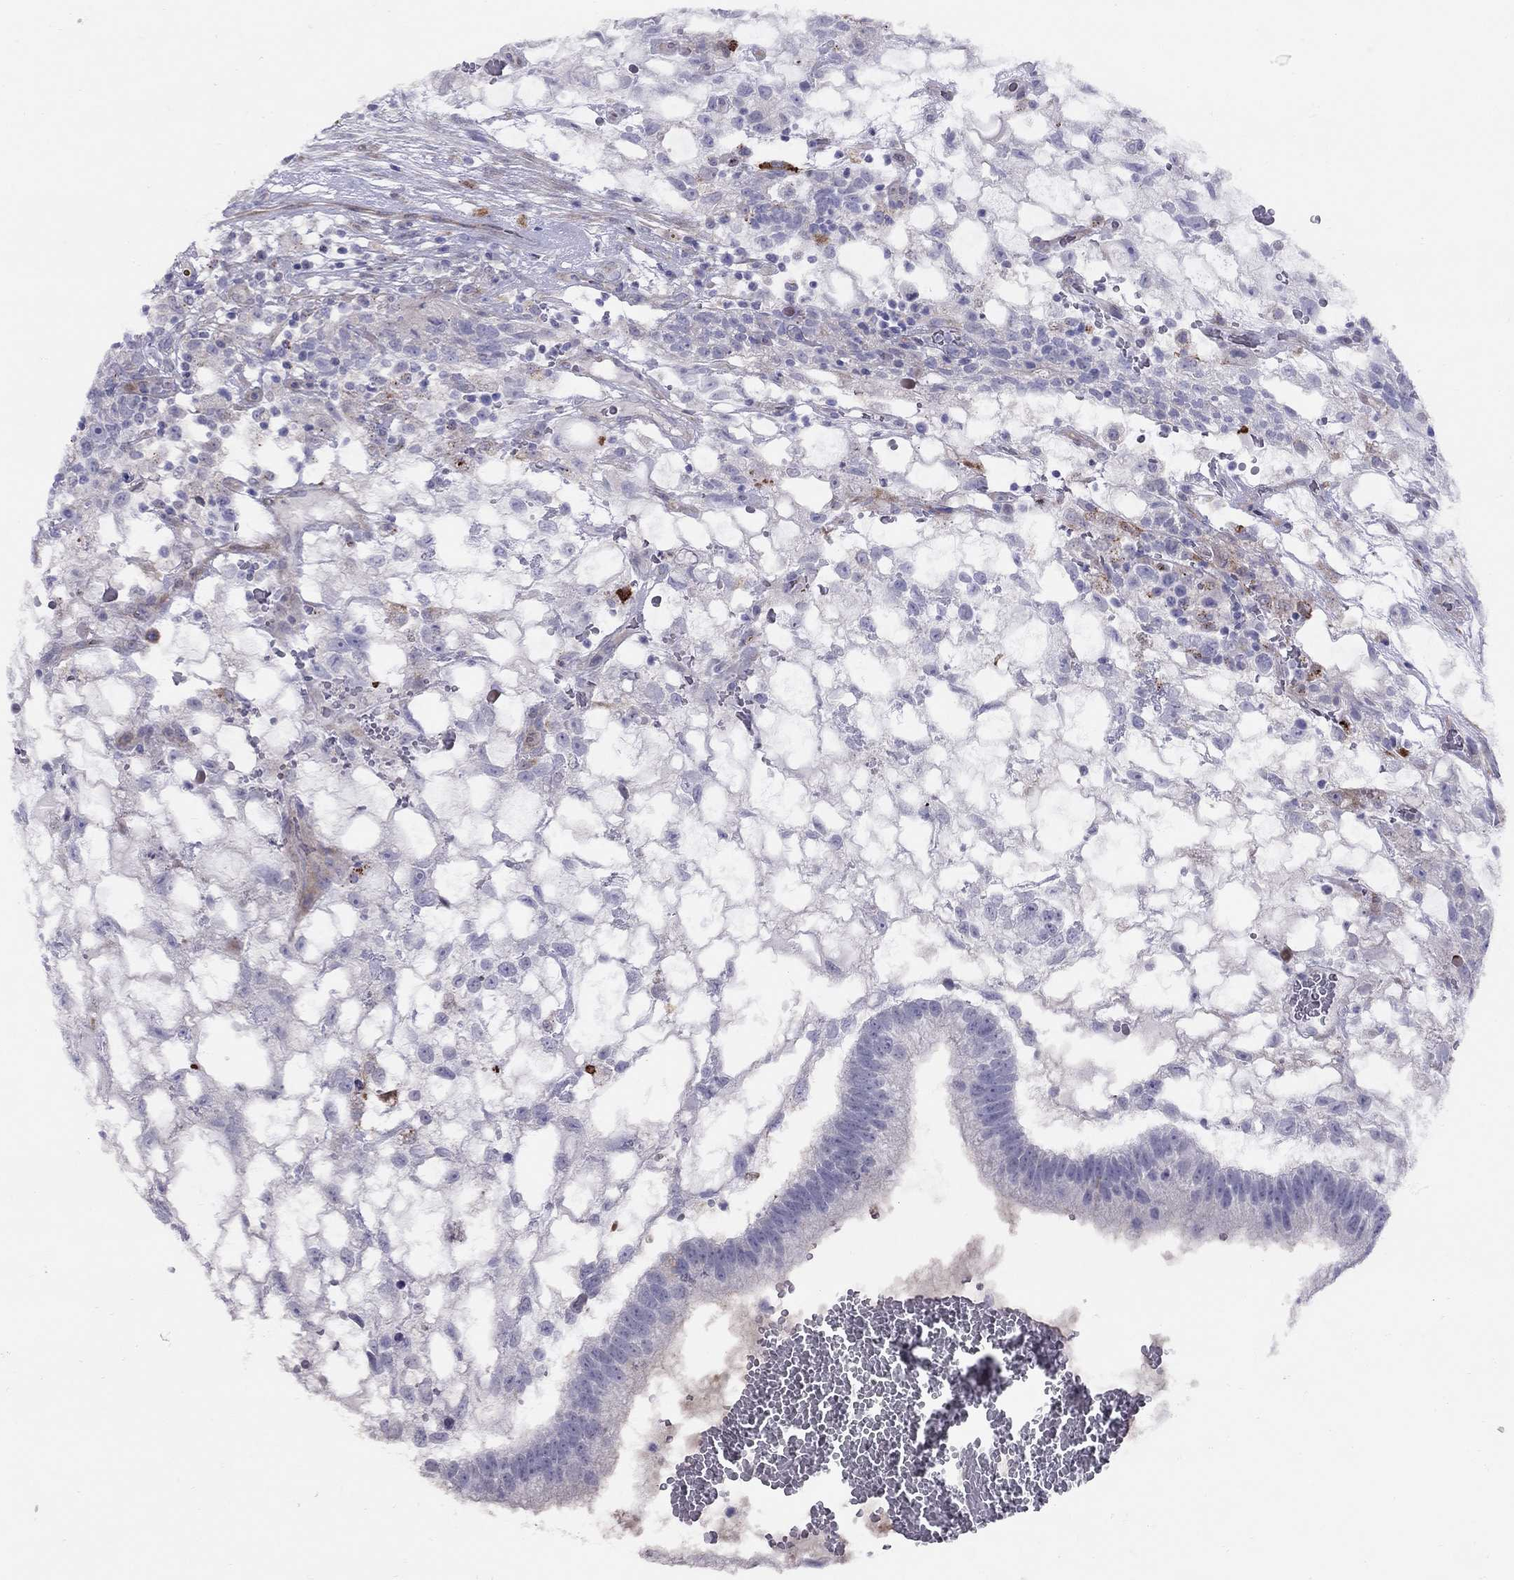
{"staining": {"intensity": "negative", "quantity": "none", "location": "none"}, "tissue": "testis cancer", "cell_type": "Tumor cells", "image_type": "cancer", "snomed": [{"axis": "morphology", "description": "Normal tissue, NOS"}, {"axis": "morphology", "description": "Carcinoma, Embryonal, NOS"}, {"axis": "topography", "description": "Testis"}, {"axis": "topography", "description": "Epididymis"}], "caption": "IHC photomicrograph of neoplastic tissue: testis embryonal carcinoma stained with DAB (3,3'-diaminobenzidine) reveals no significant protein expression in tumor cells.", "gene": "MAGEB4", "patient": {"sex": "male", "age": 32}}